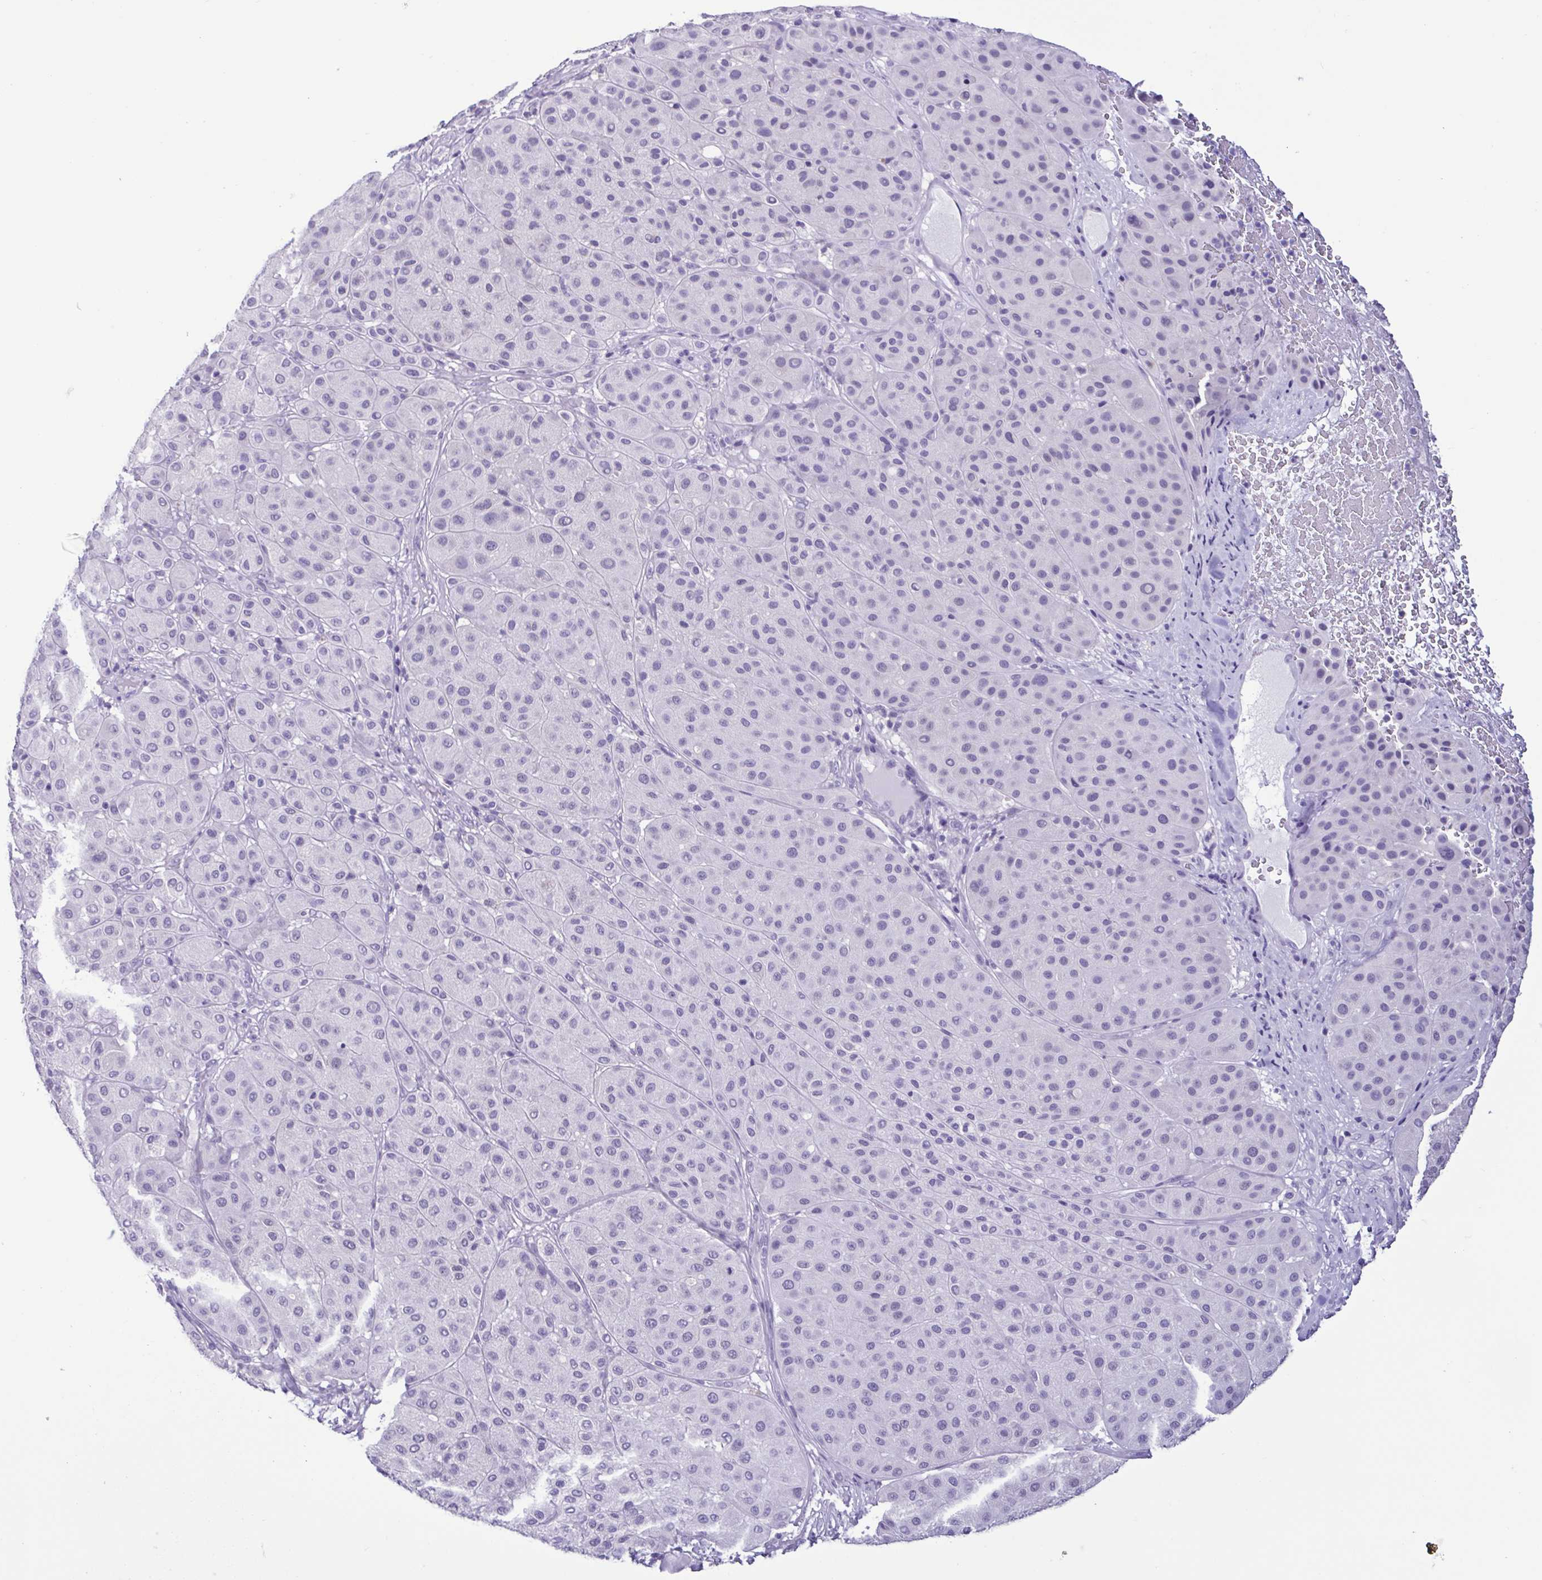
{"staining": {"intensity": "negative", "quantity": "none", "location": "none"}, "tissue": "melanoma", "cell_type": "Tumor cells", "image_type": "cancer", "snomed": [{"axis": "morphology", "description": "Malignant melanoma, Metastatic site"}, {"axis": "topography", "description": "Smooth muscle"}], "caption": "Immunohistochemical staining of melanoma reveals no significant positivity in tumor cells. (DAB (3,3'-diaminobenzidine) immunohistochemistry (IHC) with hematoxylin counter stain).", "gene": "CBY2", "patient": {"sex": "male", "age": 41}}